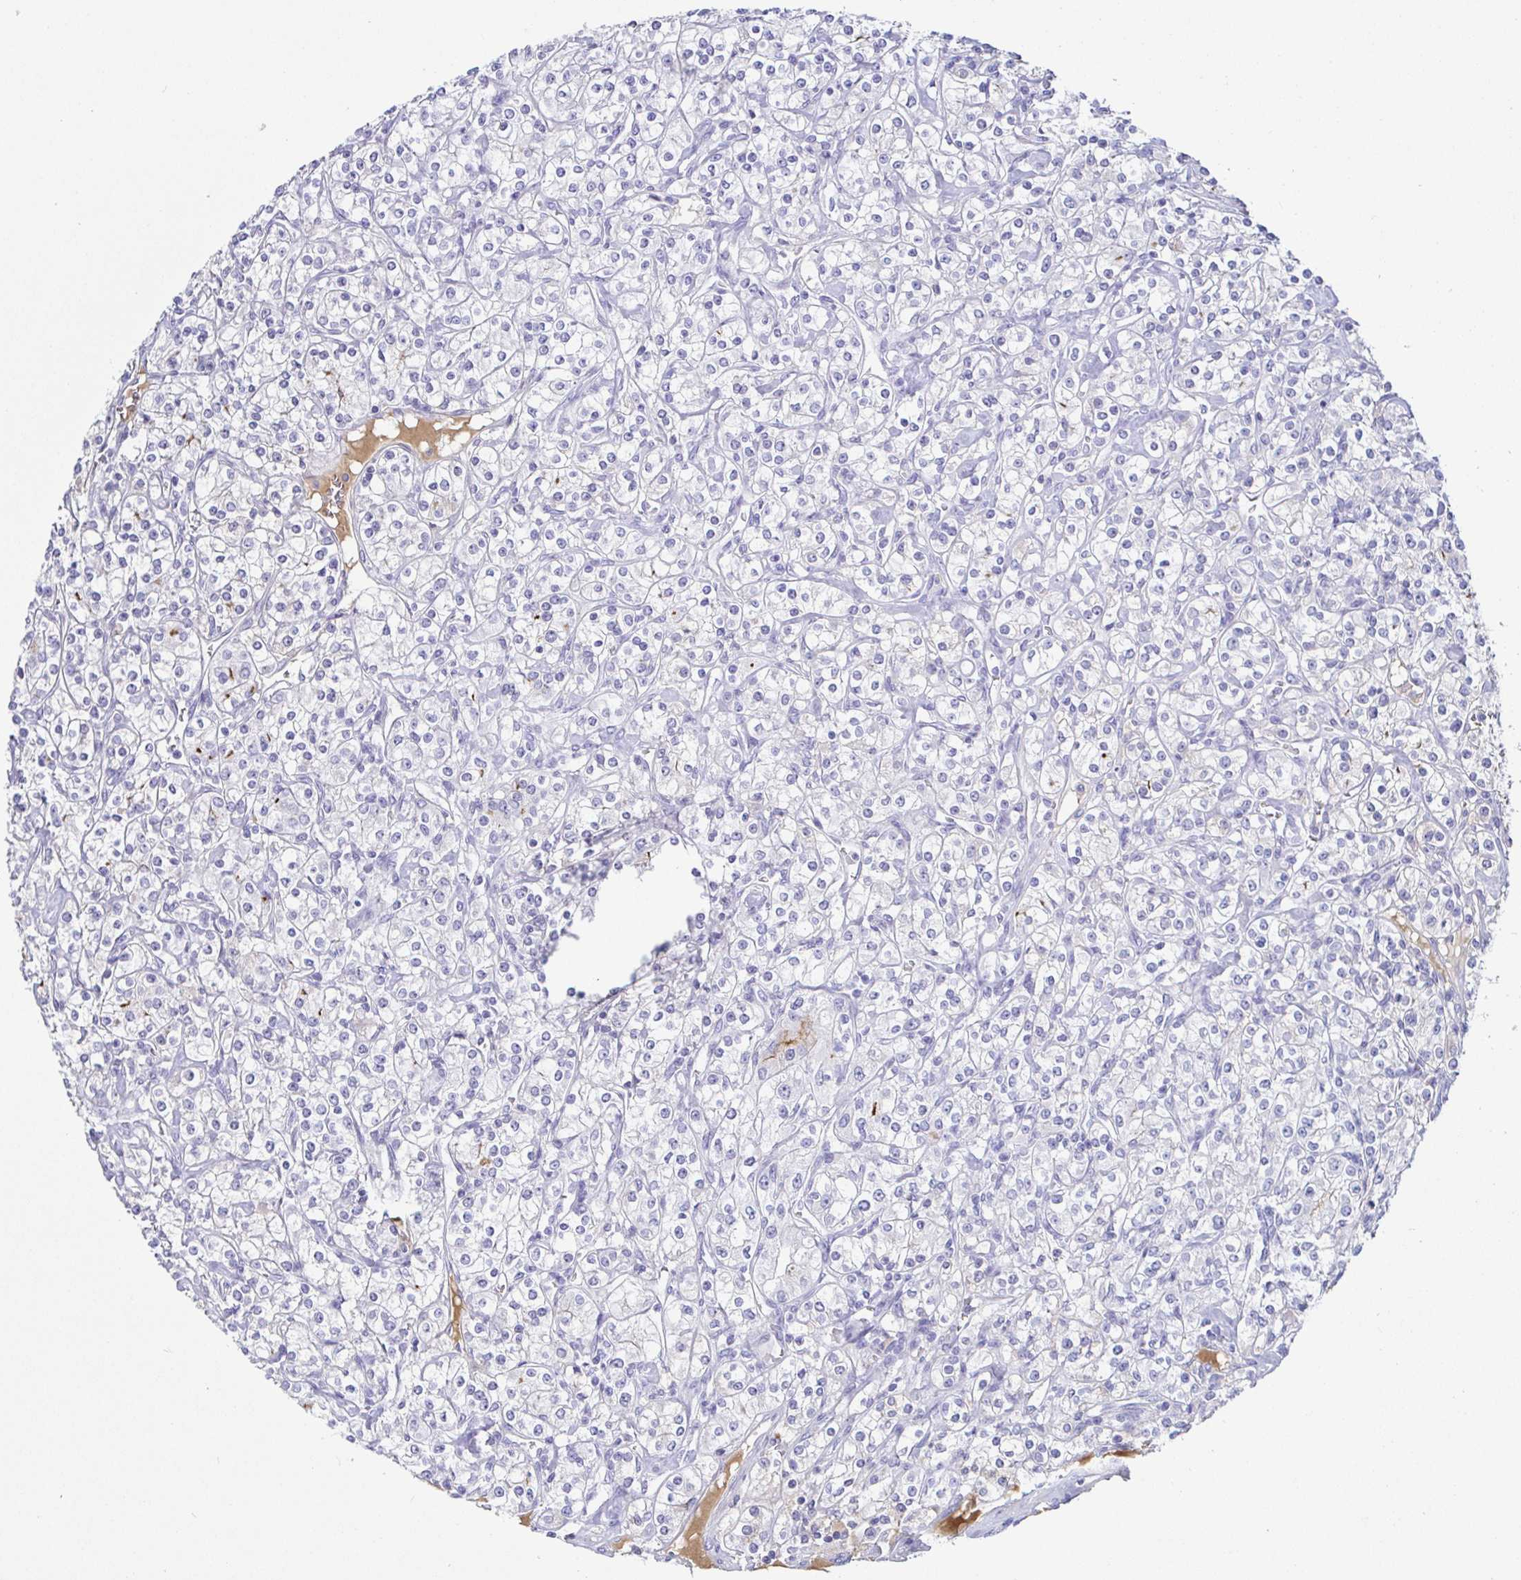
{"staining": {"intensity": "negative", "quantity": "none", "location": "none"}, "tissue": "renal cancer", "cell_type": "Tumor cells", "image_type": "cancer", "snomed": [{"axis": "morphology", "description": "Adenocarcinoma, NOS"}, {"axis": "topography", "description": "Kidney"}], "caption": "High magnification brightfield microscopy of renal cancer stained with DAB (brown) and counterstained with hematoxylin (blue): tumor cells show no significant staining. The staining is performed using DAB brown chromogen with nuclei counter-stained in using hematoxylin.", "gene": "SAA4", "patient": {"sex": "male", "age": 77}}